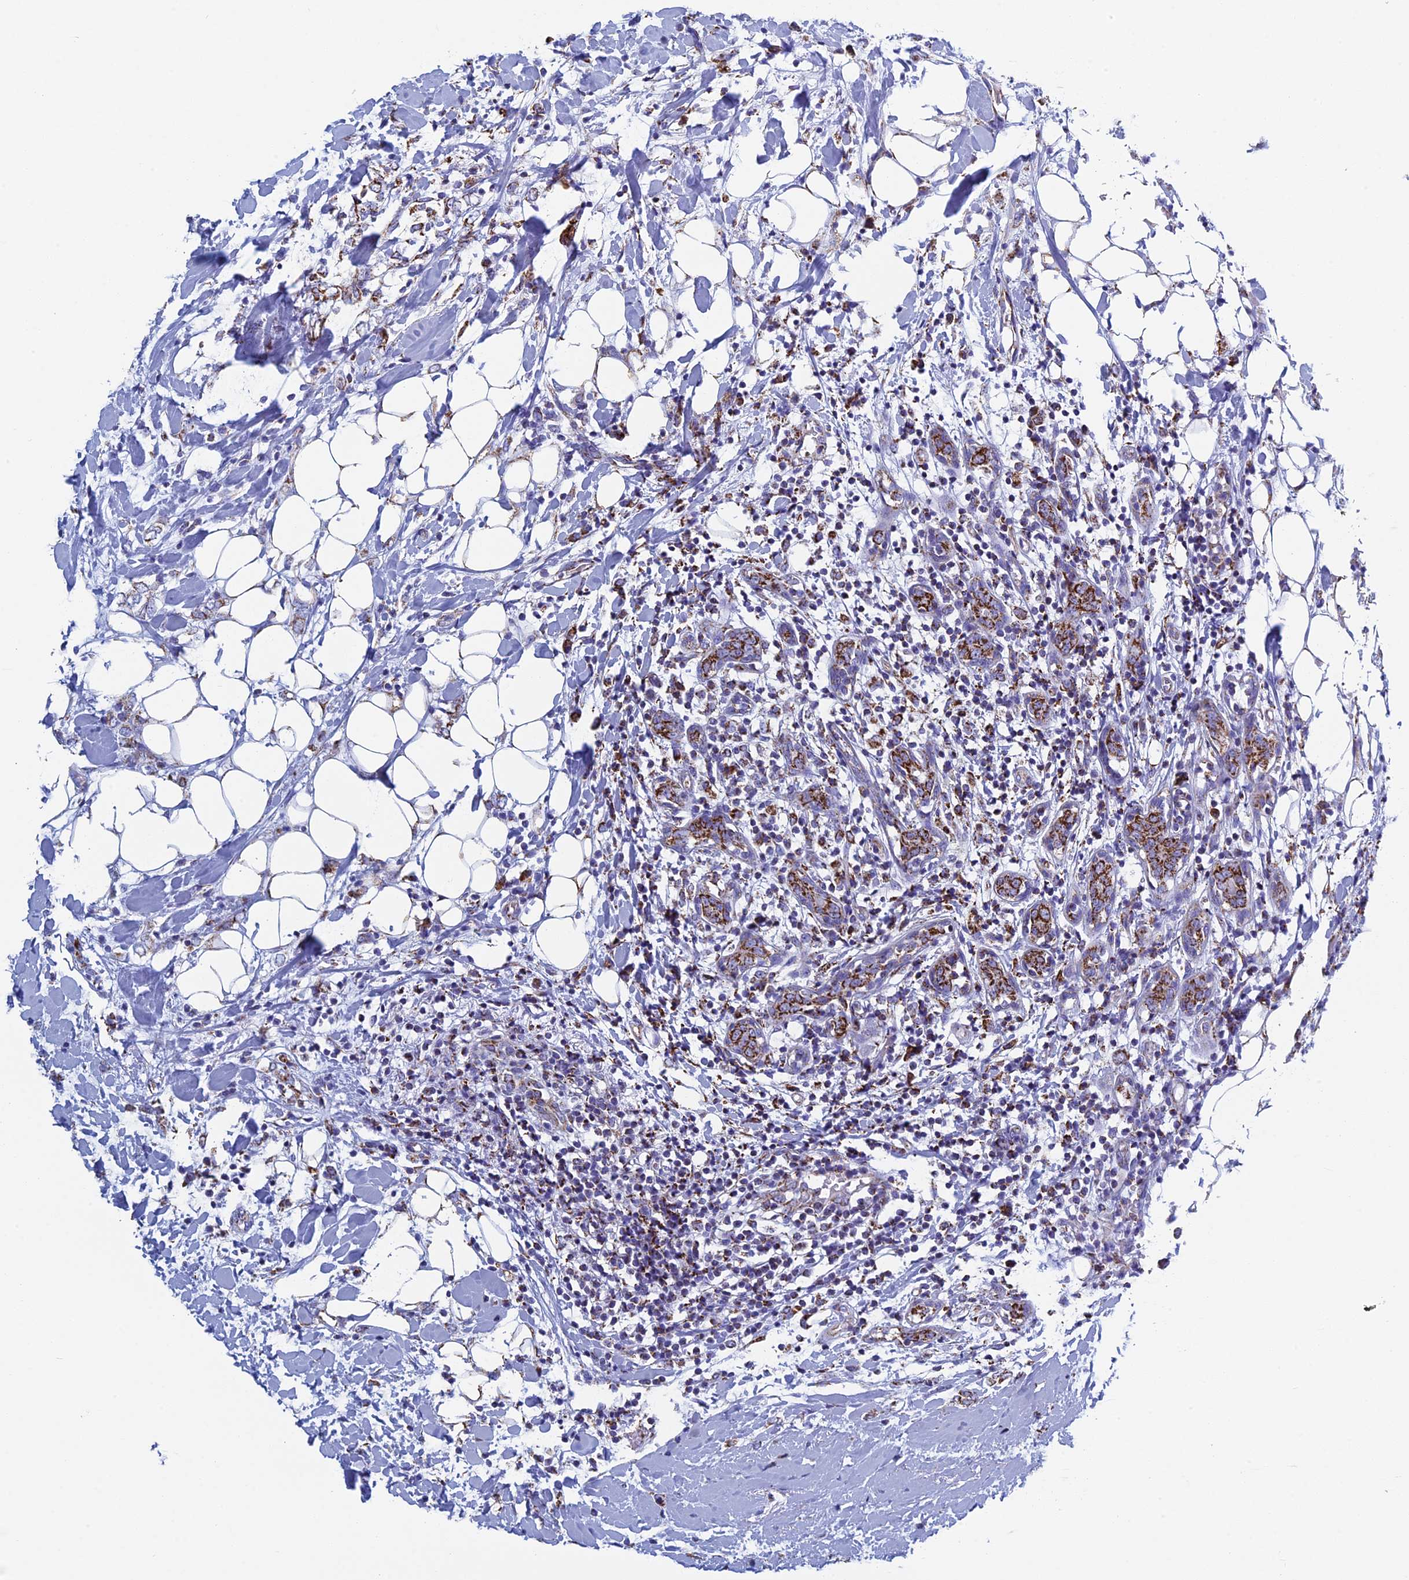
{"staining": {"intensity": "strong", "quantity": ">75%", "location": "cytoplasmic/membranous"}, "tissue": "breast cancer", "cell_type": "Tumor cells", "image_type": "cancer", "snomed": [{"axis": "morphology", "description": "Normal tissue, NOS"}, {"axis": "morphology", "description": "Lobular carcinoma"}, {"axis": "topography", "description": "Breast"}], "caption": "Immunohistochemical staining of human breast cancer displays high levels of strong cytoplasmic/membranous protein positivity in approximately >75% of tumor cells. (DAB (3,3'-diaminobenzidine) IHC, brown staining for protein, blue staining for nuclei).", "gene": "UQCRFS1", "patient": {"sex": "female", "age": 47}}